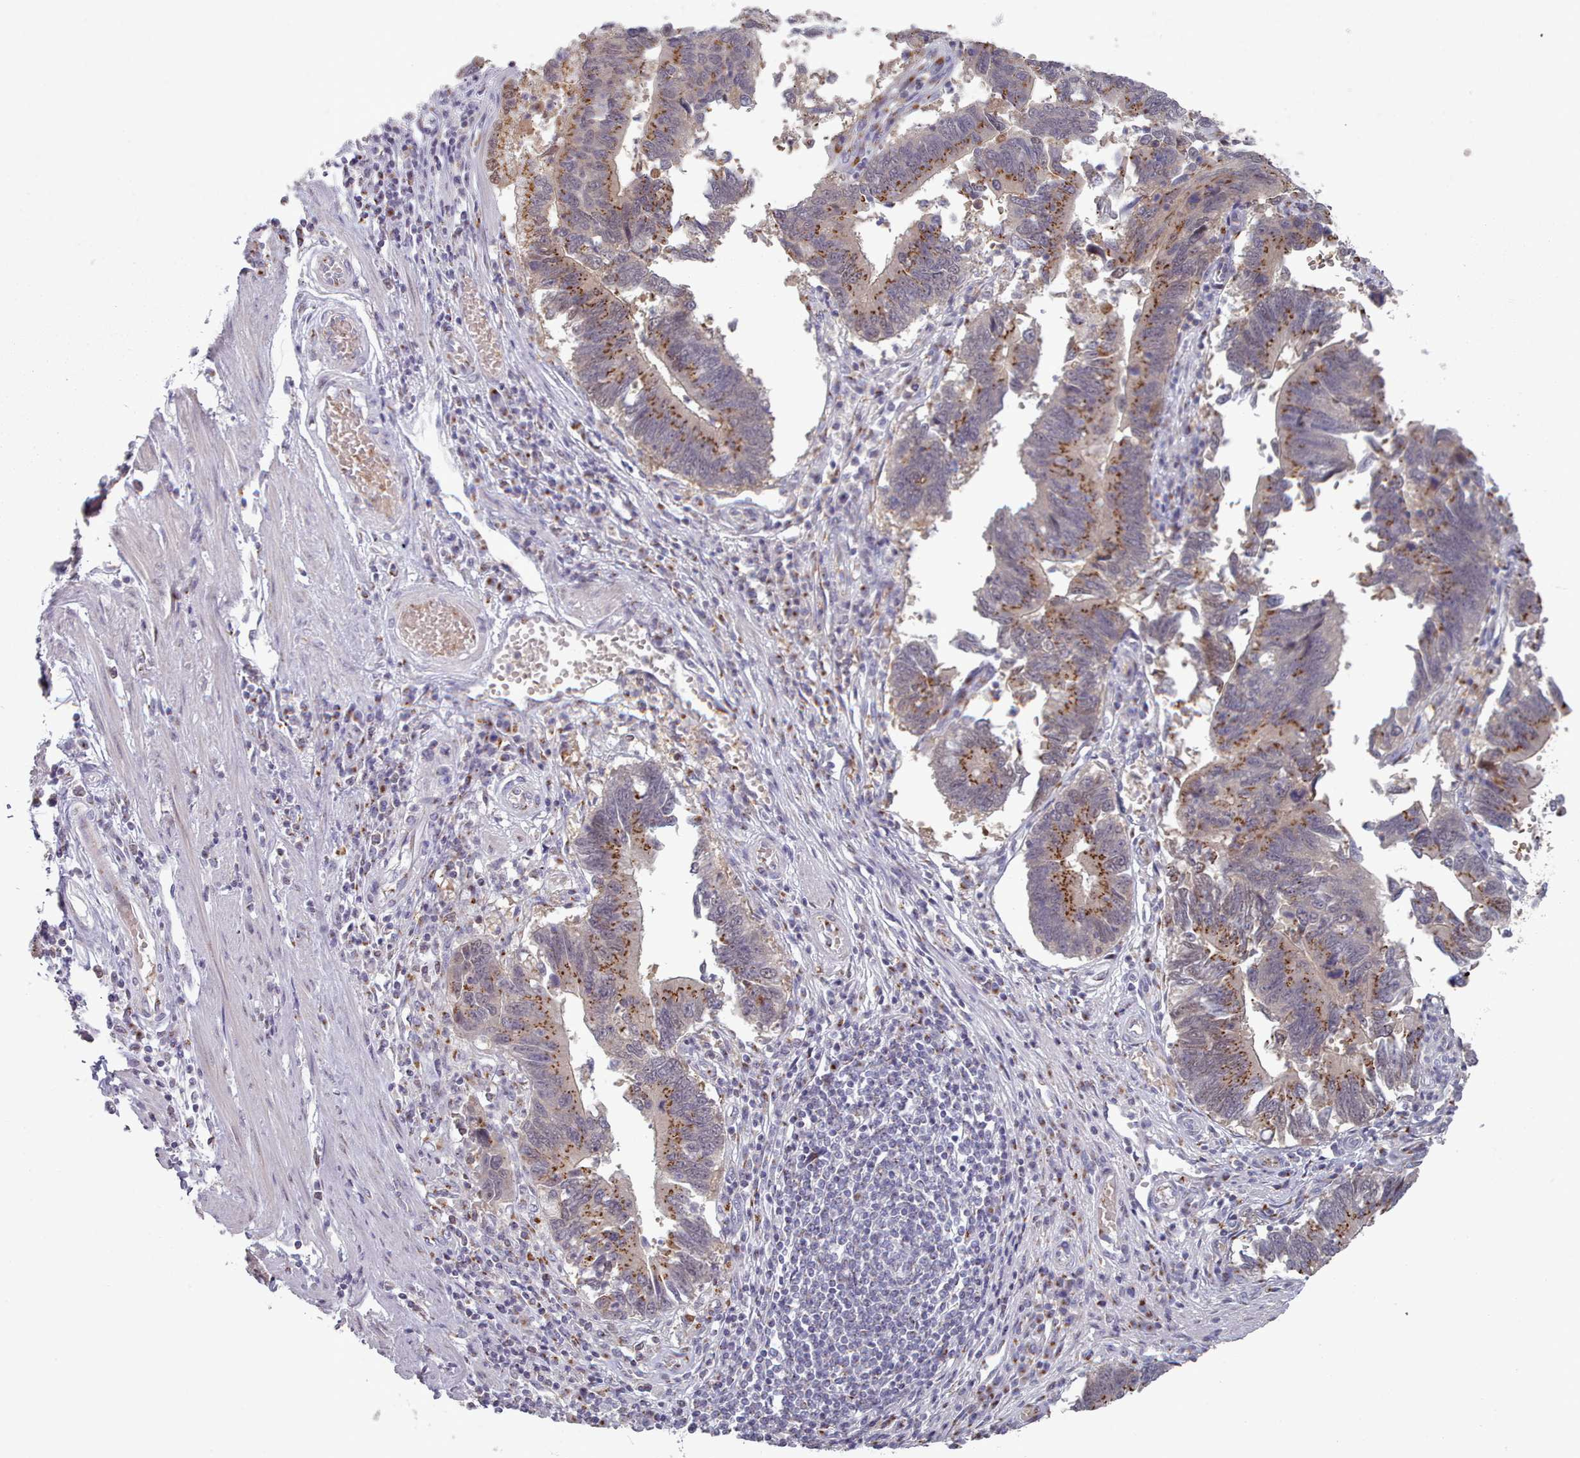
{"staining": {"intensity": "strong", "quantity": ">75%", "location": "cytoplasmic/membranous"}, "tissue": "stomach cancer", "cell_type": "Tumor cells", "image_type": "cancer", "snomed": [{"axis": "morphology", "description": "Adenocarcinoma, NOS"}, {"axis": "topography", "description": "Stomach"}], "caption": "Tumor cells display high levels of strong cytoplasmic/membranous staining in about >75% of cells in adenocarcinoma (stomach). Nuclei are stained in blue.", "gene": "MAN1B1", "patient": {"sex": "male", "age": 59}}